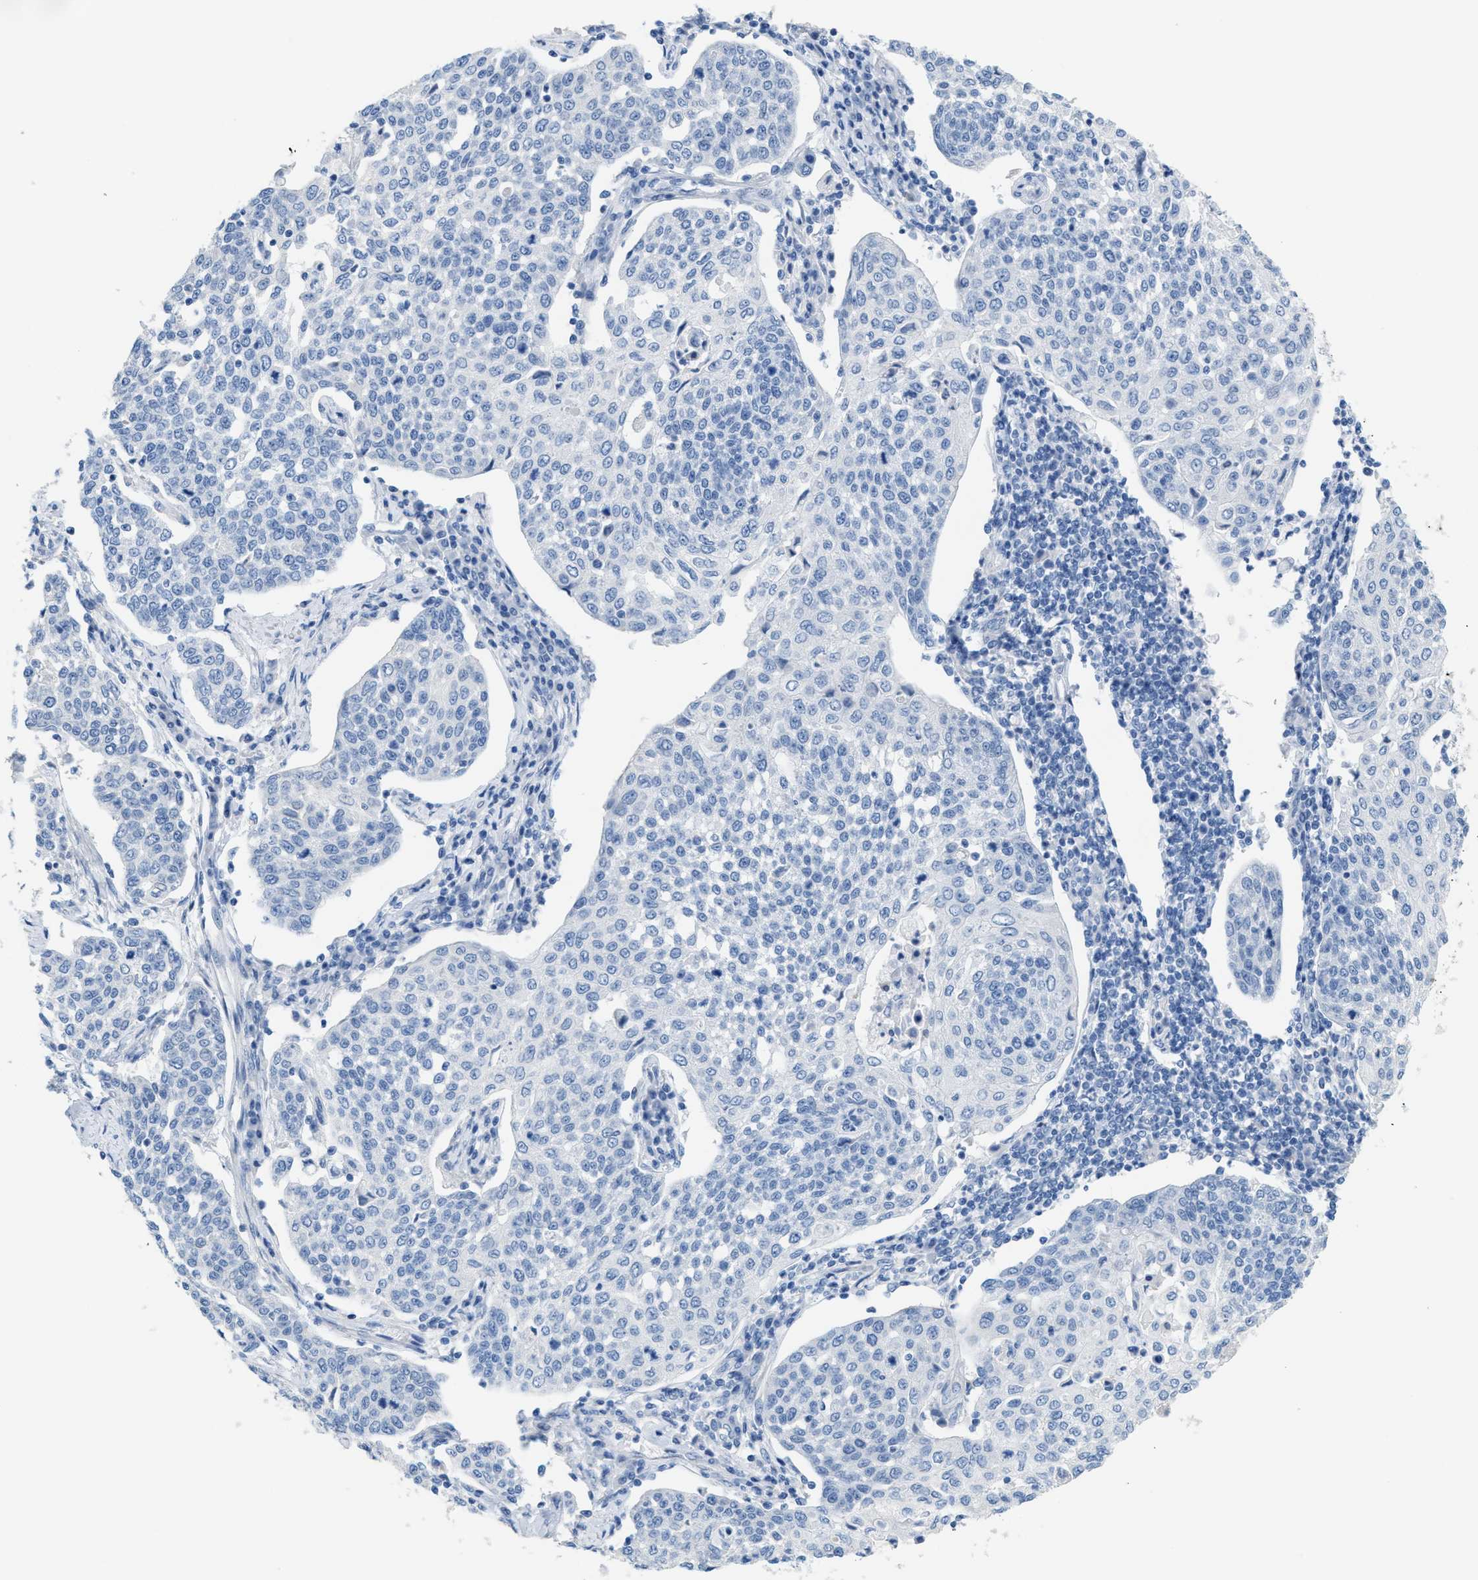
{"staining": {"intensity": "negative", "quantity": "none", "location": "none"}, "tissue": "cervical cancer", "cell_type": "Tumor cells", "image_type": "cancer", "snomed": [{"axis": "morphology", "description": "Squamous cell carcinoma, NOS"}, {"axis": "topography", "description": "Cervix"}], "caption": "The image displays no significant expression in tumor cells of cervical cancer.", "gene": "MPP3", "patient": {"sex": "female", "age": 34}}